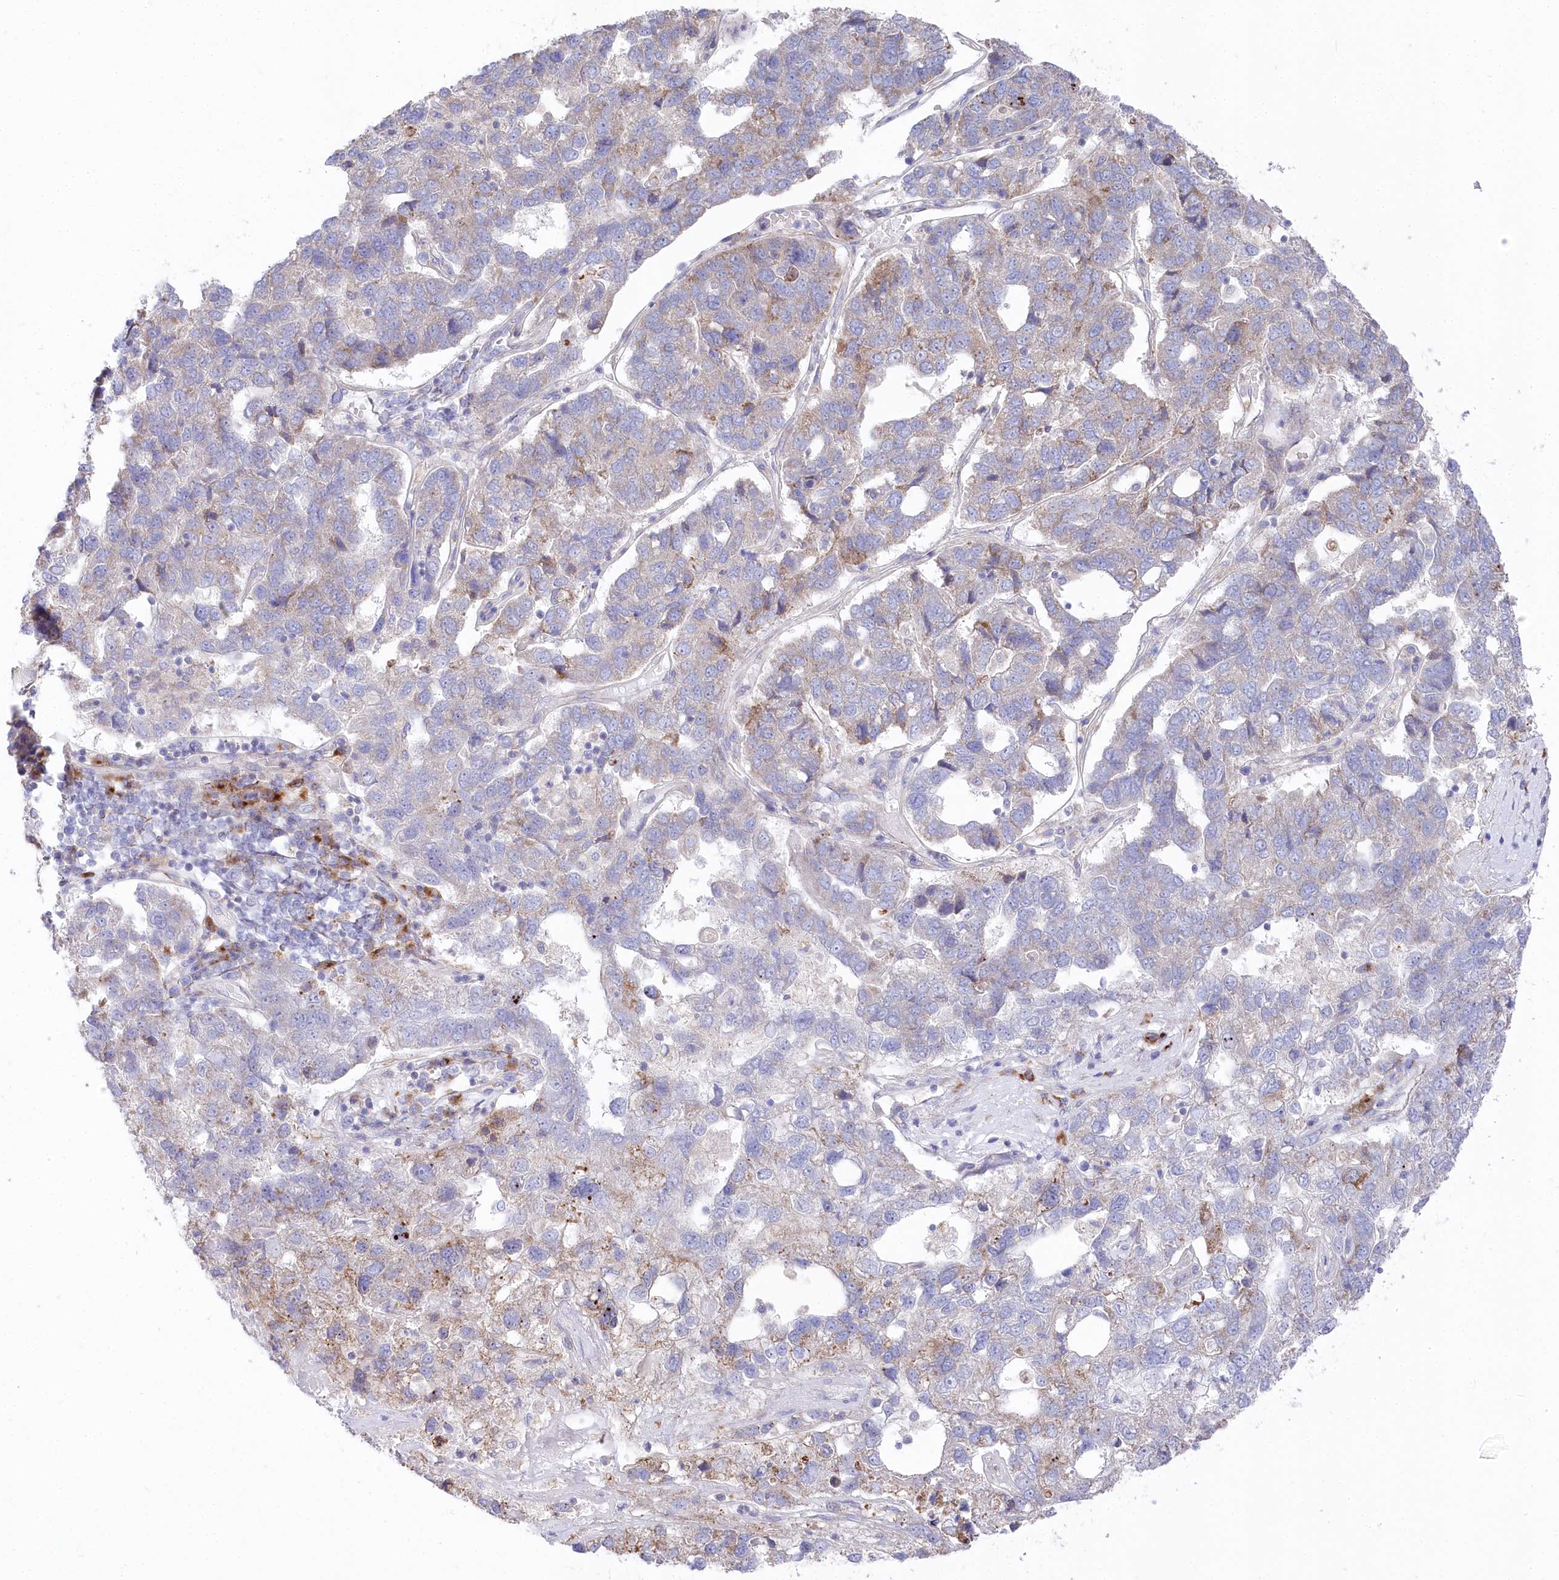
{"staining": {"intensity": "moderate", "quantity": "<25%", "location": "cytoplasmic/membranous"}, "tissue": "pancreatic cancer", "cell_type": "Tumor cells", "image_type": "cancer", "snomed": [{"axis": "morphology", "description": "Adenocarcinoma, NOS"}, {"axis": "topography", "description": "Pancreas"}], "caption": "Human pancreatic cancer stained with a protein marker shows moderate staining in tumor cells.", "gene": "POGLUT1", "patient": {"sex": "female", "age": 61}}